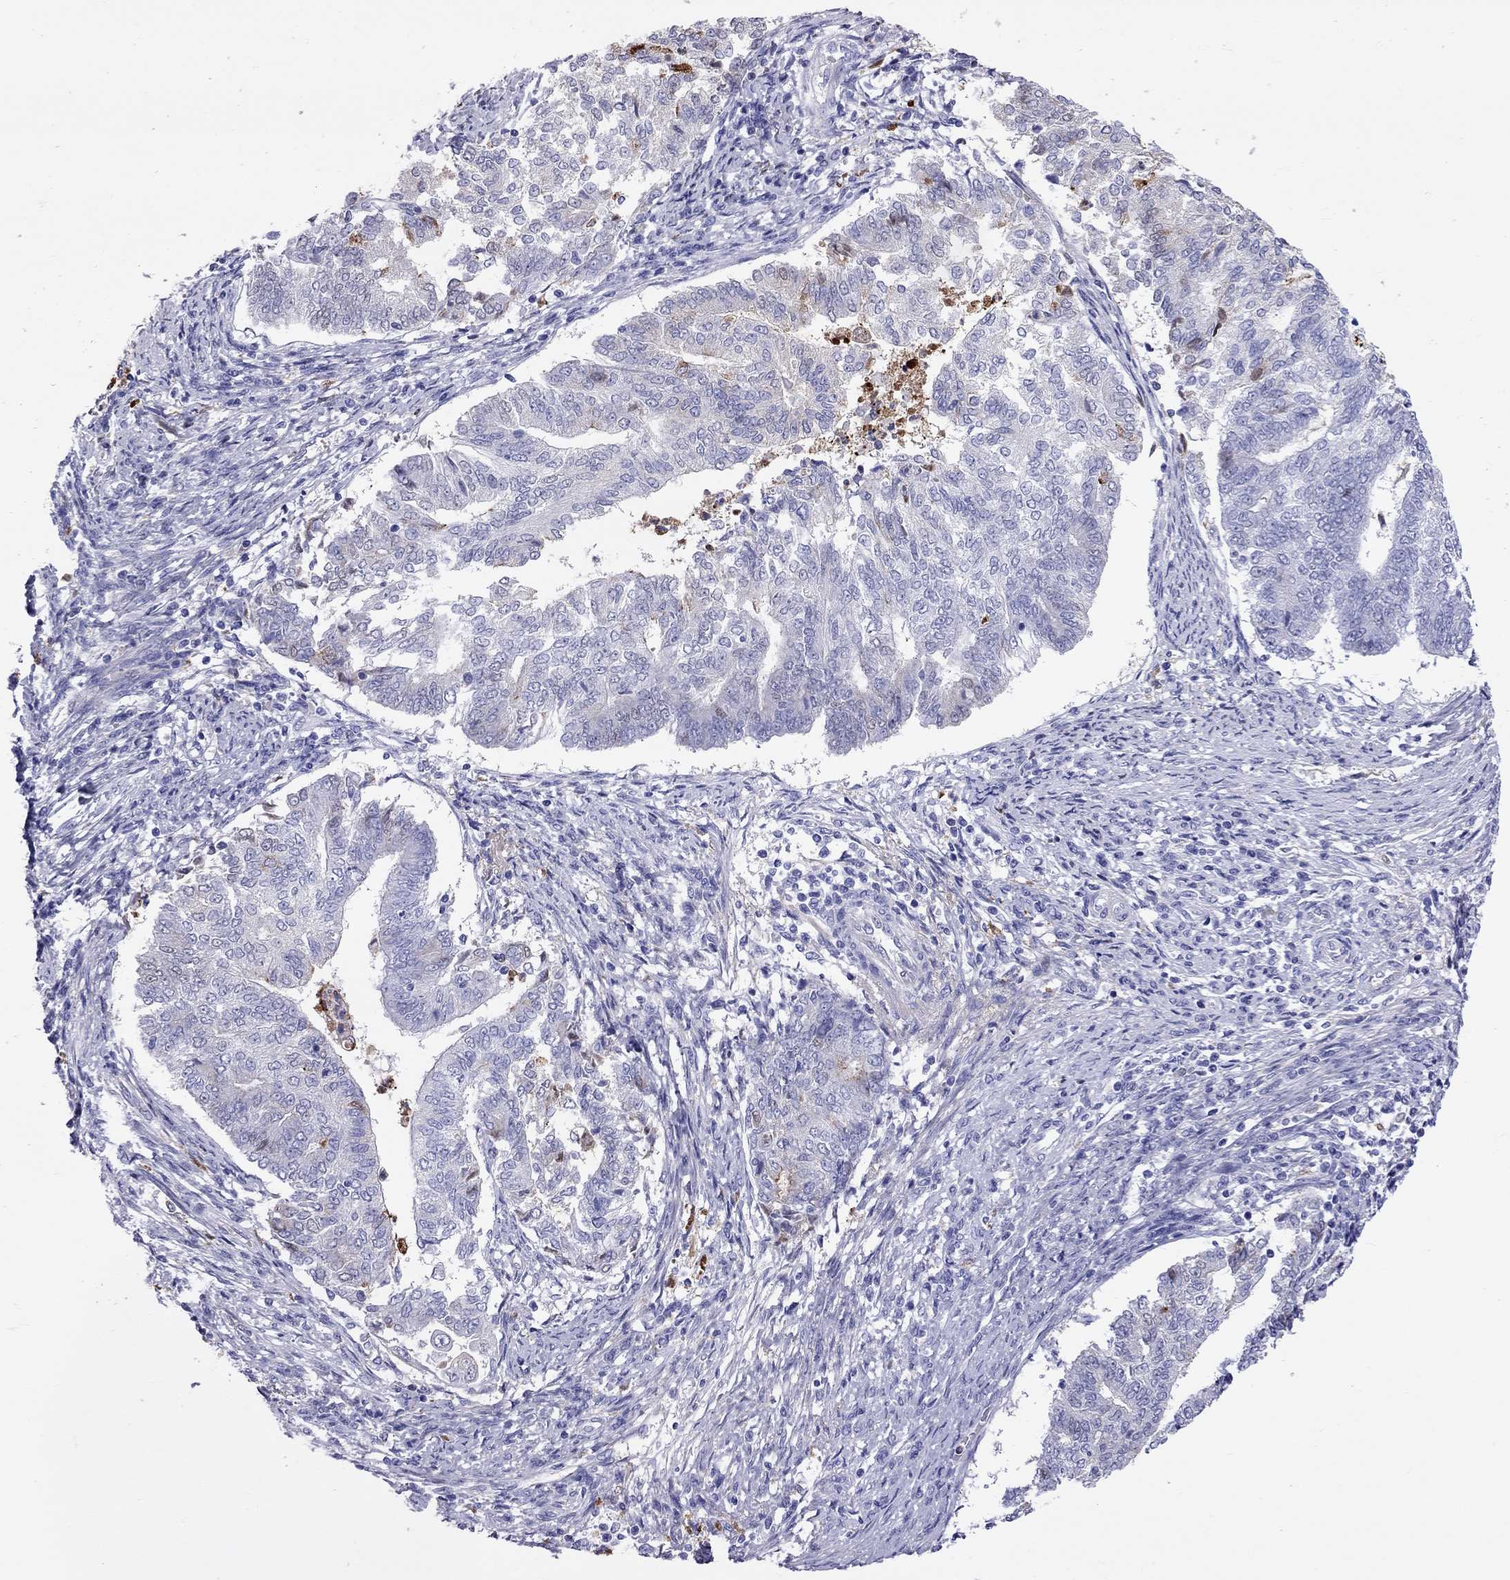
{"staining": {"intensity": "negative", "quantity": "none", "location": "none"}, "tissue": "endometrial cancer", "cell_type": "Tumor cells", "image_type": "cancer", "snomed": [{"axis": "morphology", "description": "Adenocarcinoma, NOS"}, {"axis": "topography", "description": "Endometrium"}], "caption": "Immunohistochemistry (IHC) micrograph of endometrial adenocarcinoma stained for a protein (brown), which demonstrates no expression in tumor cells.", "gene": "SERPINA3", "patient": {"sex": "female", "age": 65}}